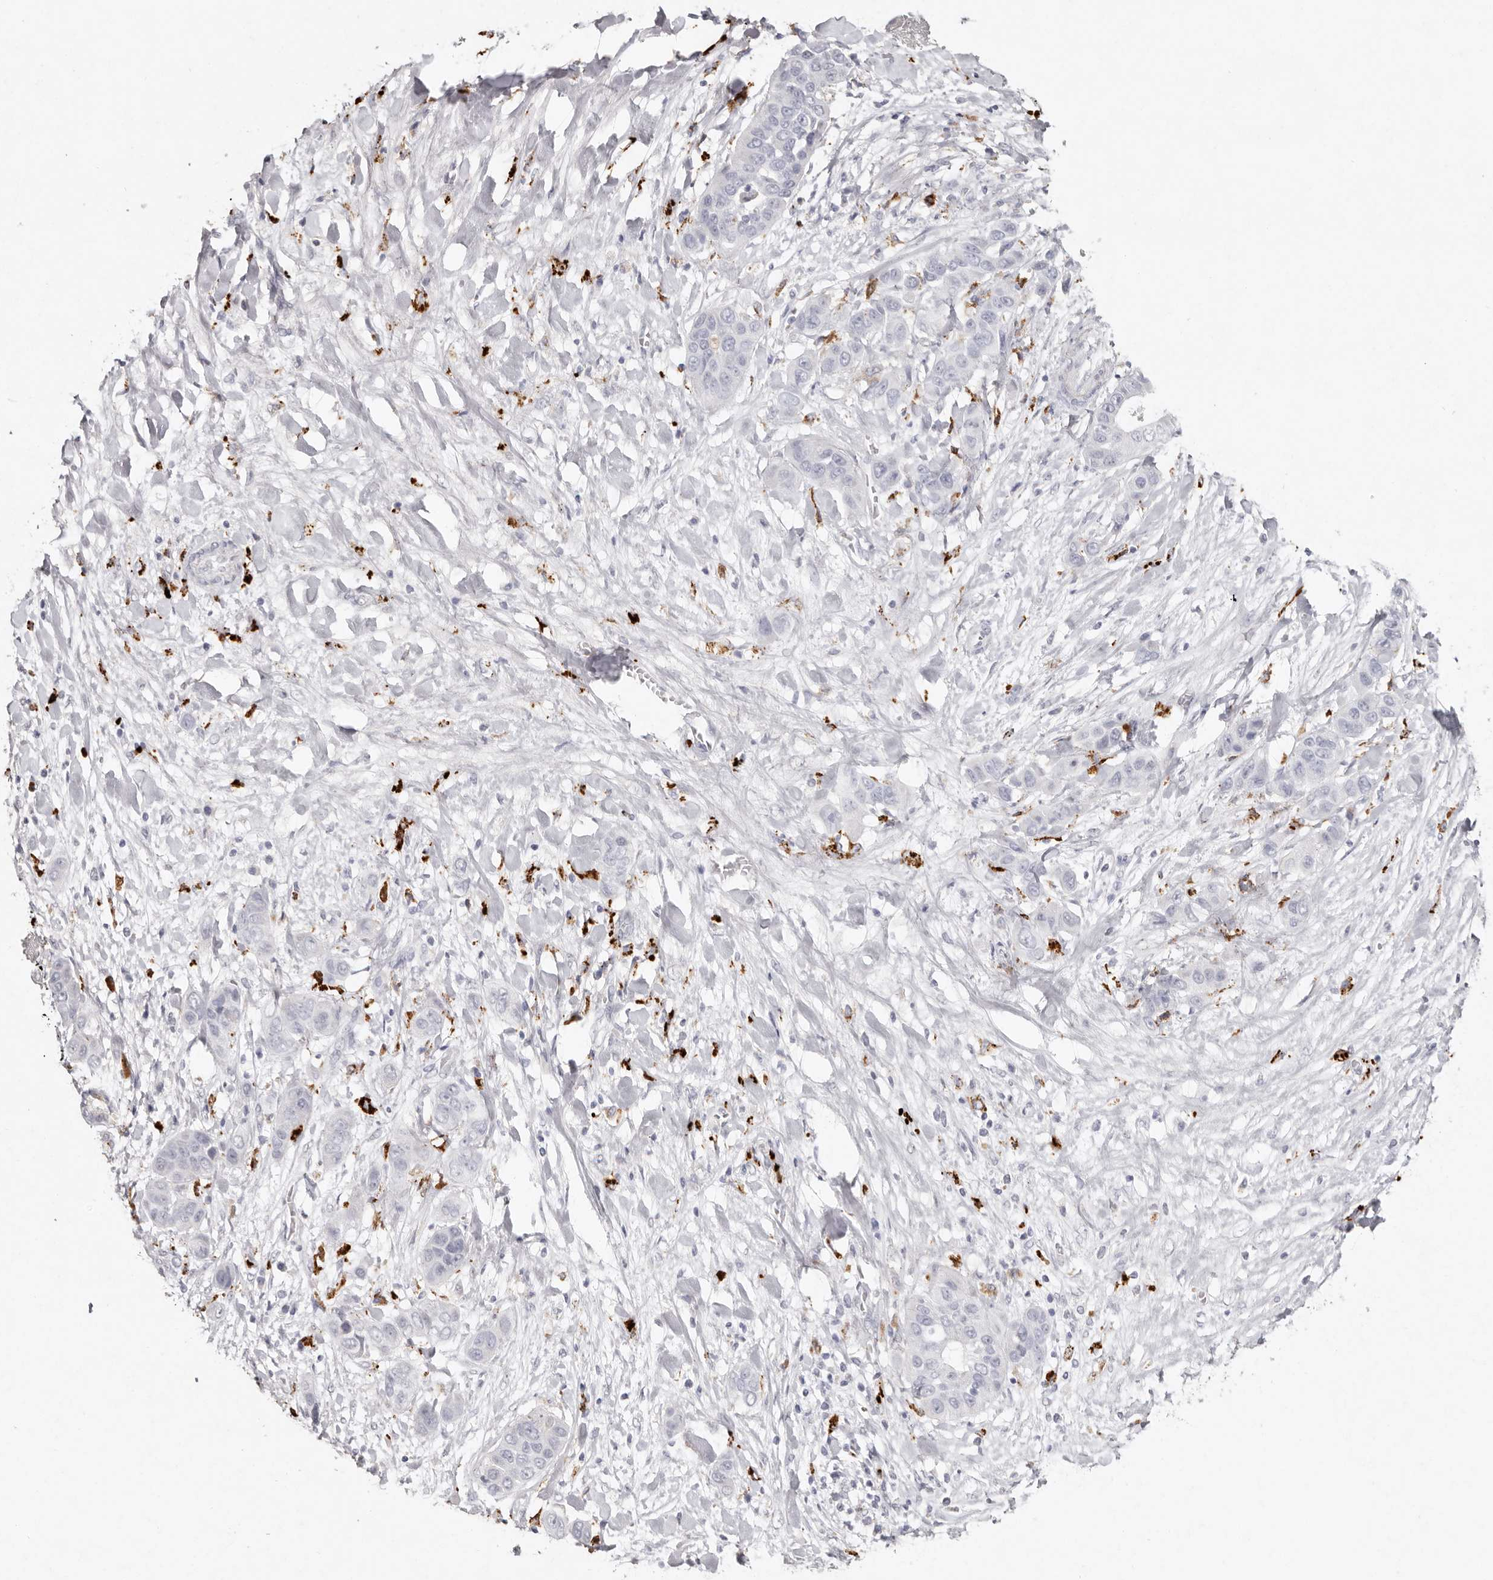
{"staining": {"intensity": "negative", "quantity": "none", "location": "none"}, "tissue": "liver cancer", "cell_type": "Tumor cells", "image_type": "cancer", "snomed": [{"axis": "morphology", "description": "Cholangiocarcinoma"}, {"axis": "topography", "description": "Liver"}], "caption": "Immunohistochemical staining of human cholangiocarcinoma (liver) shows no significant positivity in tumor cells.", "gene": "FAM185A", "patient": {"sex": "female", "age": 52}}